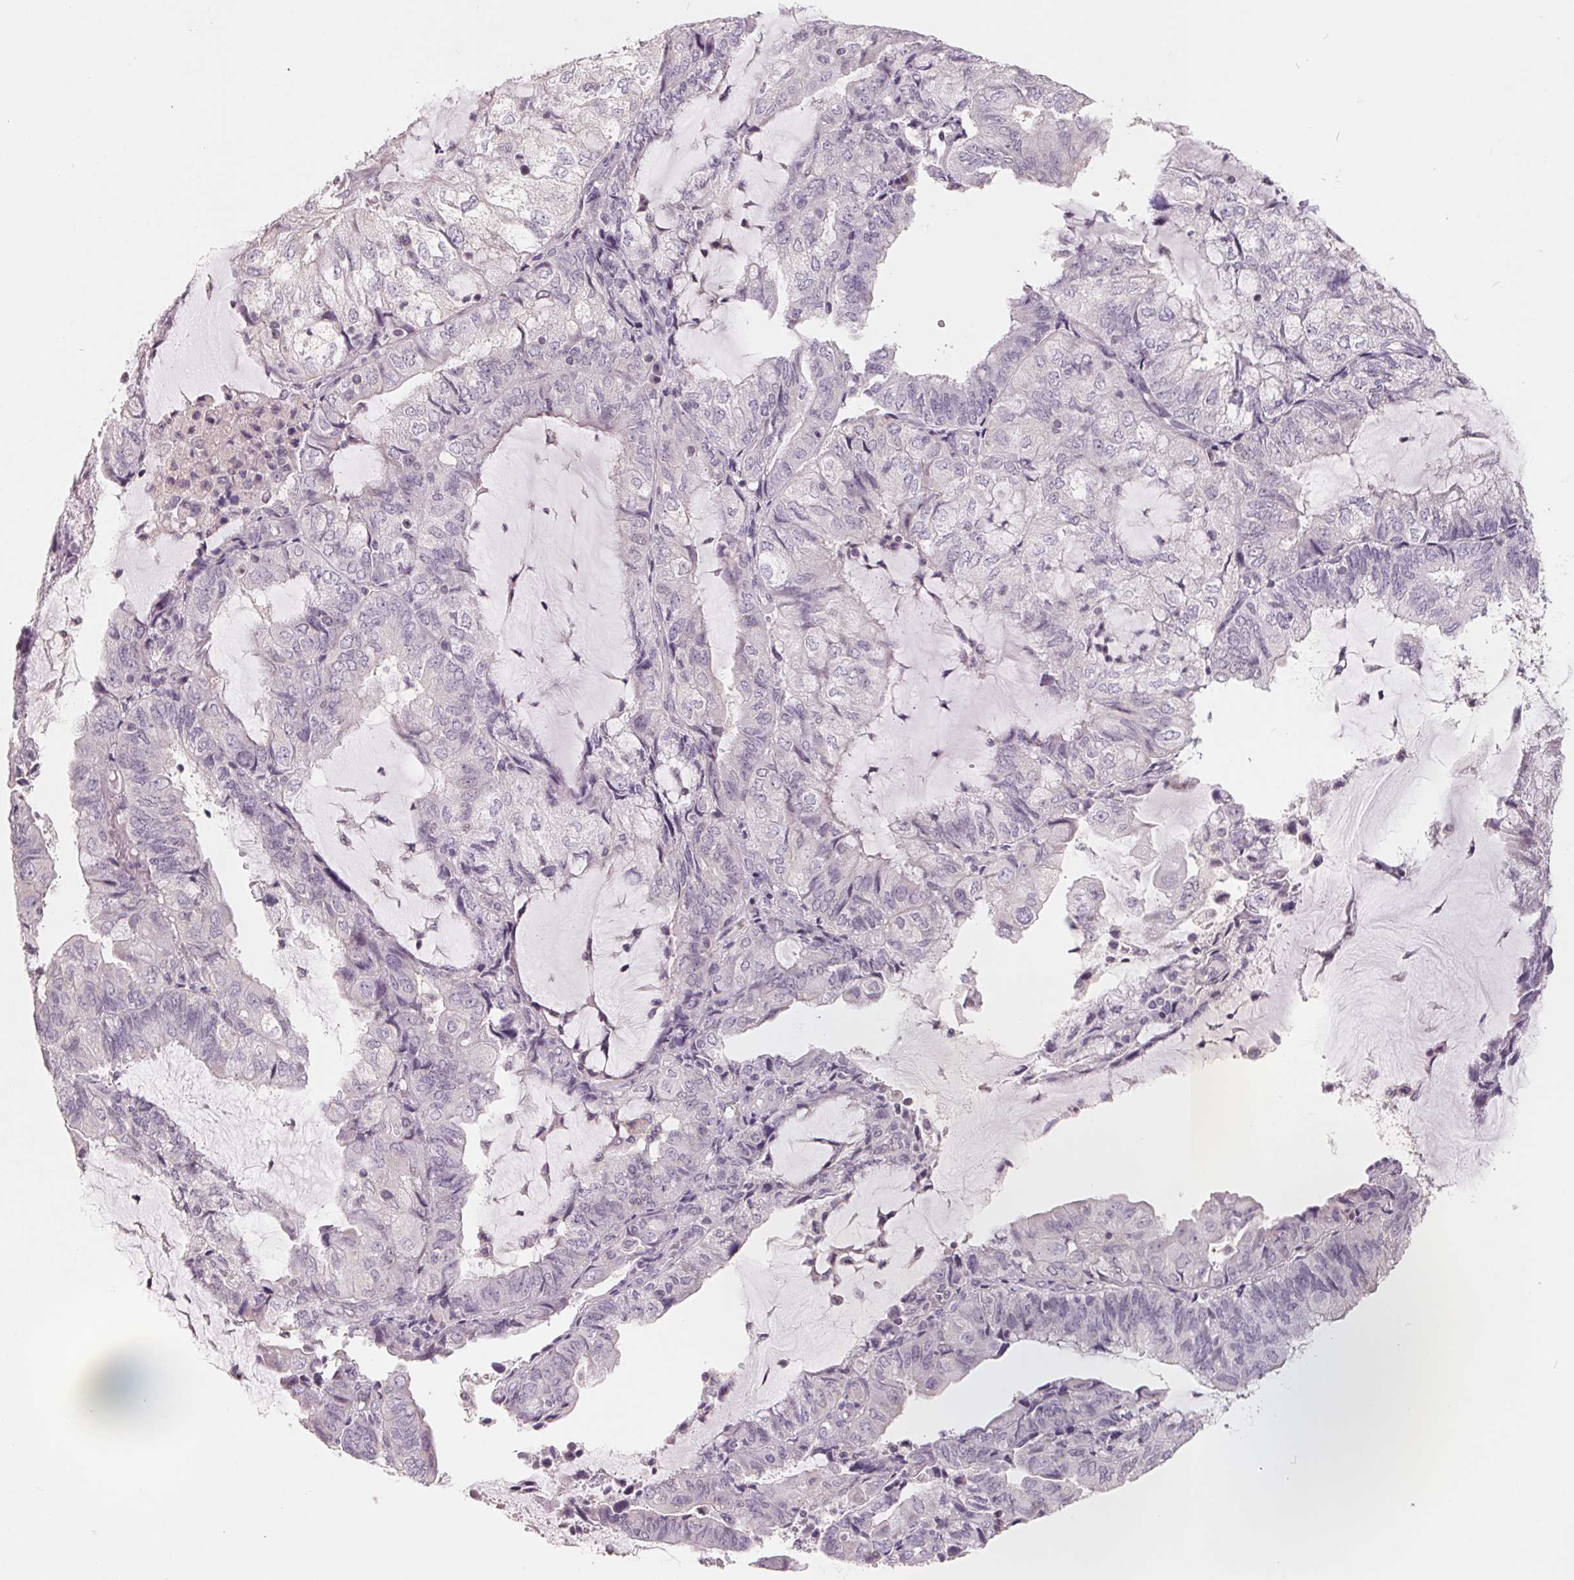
{"staining": {"intensity": "negative", "quantity": "none", "location": "none"}, "tissue": "endometrial cancer", "cell_type": "Tumor cells", "image_type": "cancer", "snomed": [{"axis": "morphology", "description": "Adenocarcinoma, NOS"}, {"axis": "topography", "description": "Endometrium"}], "caption": "Tumor cells show no significant protein expression in adenocarcinoma (endometrial).", "gene": "FTCD", "patient": {"sex": "female", "age": 81}}